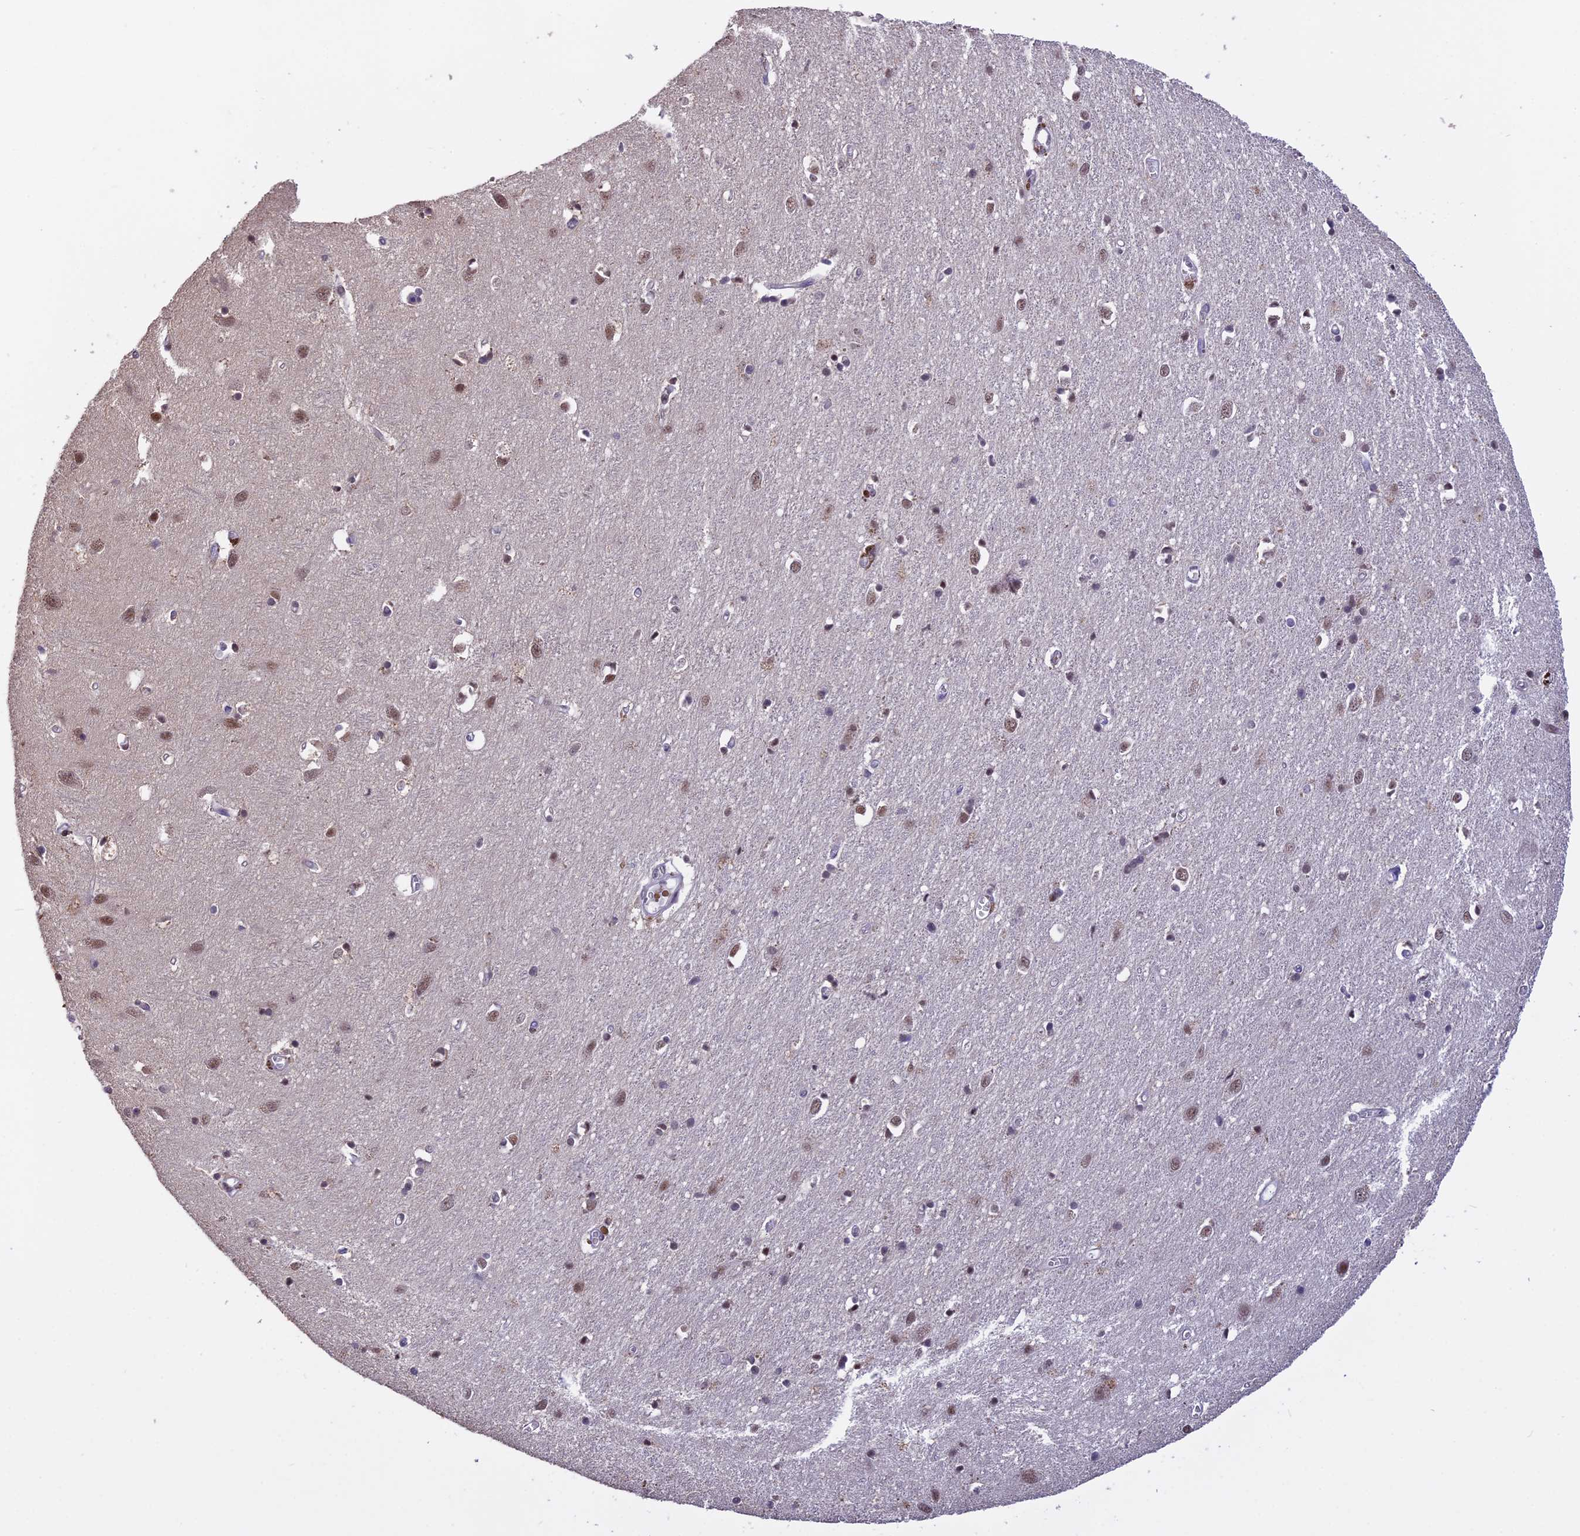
{"staining": {"intensity": "negative", "quantity": "none", "location": "none"}, "tissue": "cerebral cortex", "cell_type": "Endothelial cells", "image_type": "normal", "snomed": [{"axis": "morphology", "description": "Normal tissue, NOS"}, {"axis": "topography", "description": "Cerebral cortex"}], "caption": "IHC of normal human cerebral cortex exhibits no staining in endothelial cells.", "gene": "POLR2C", "patient": {"sex": "female", "age": 64}}